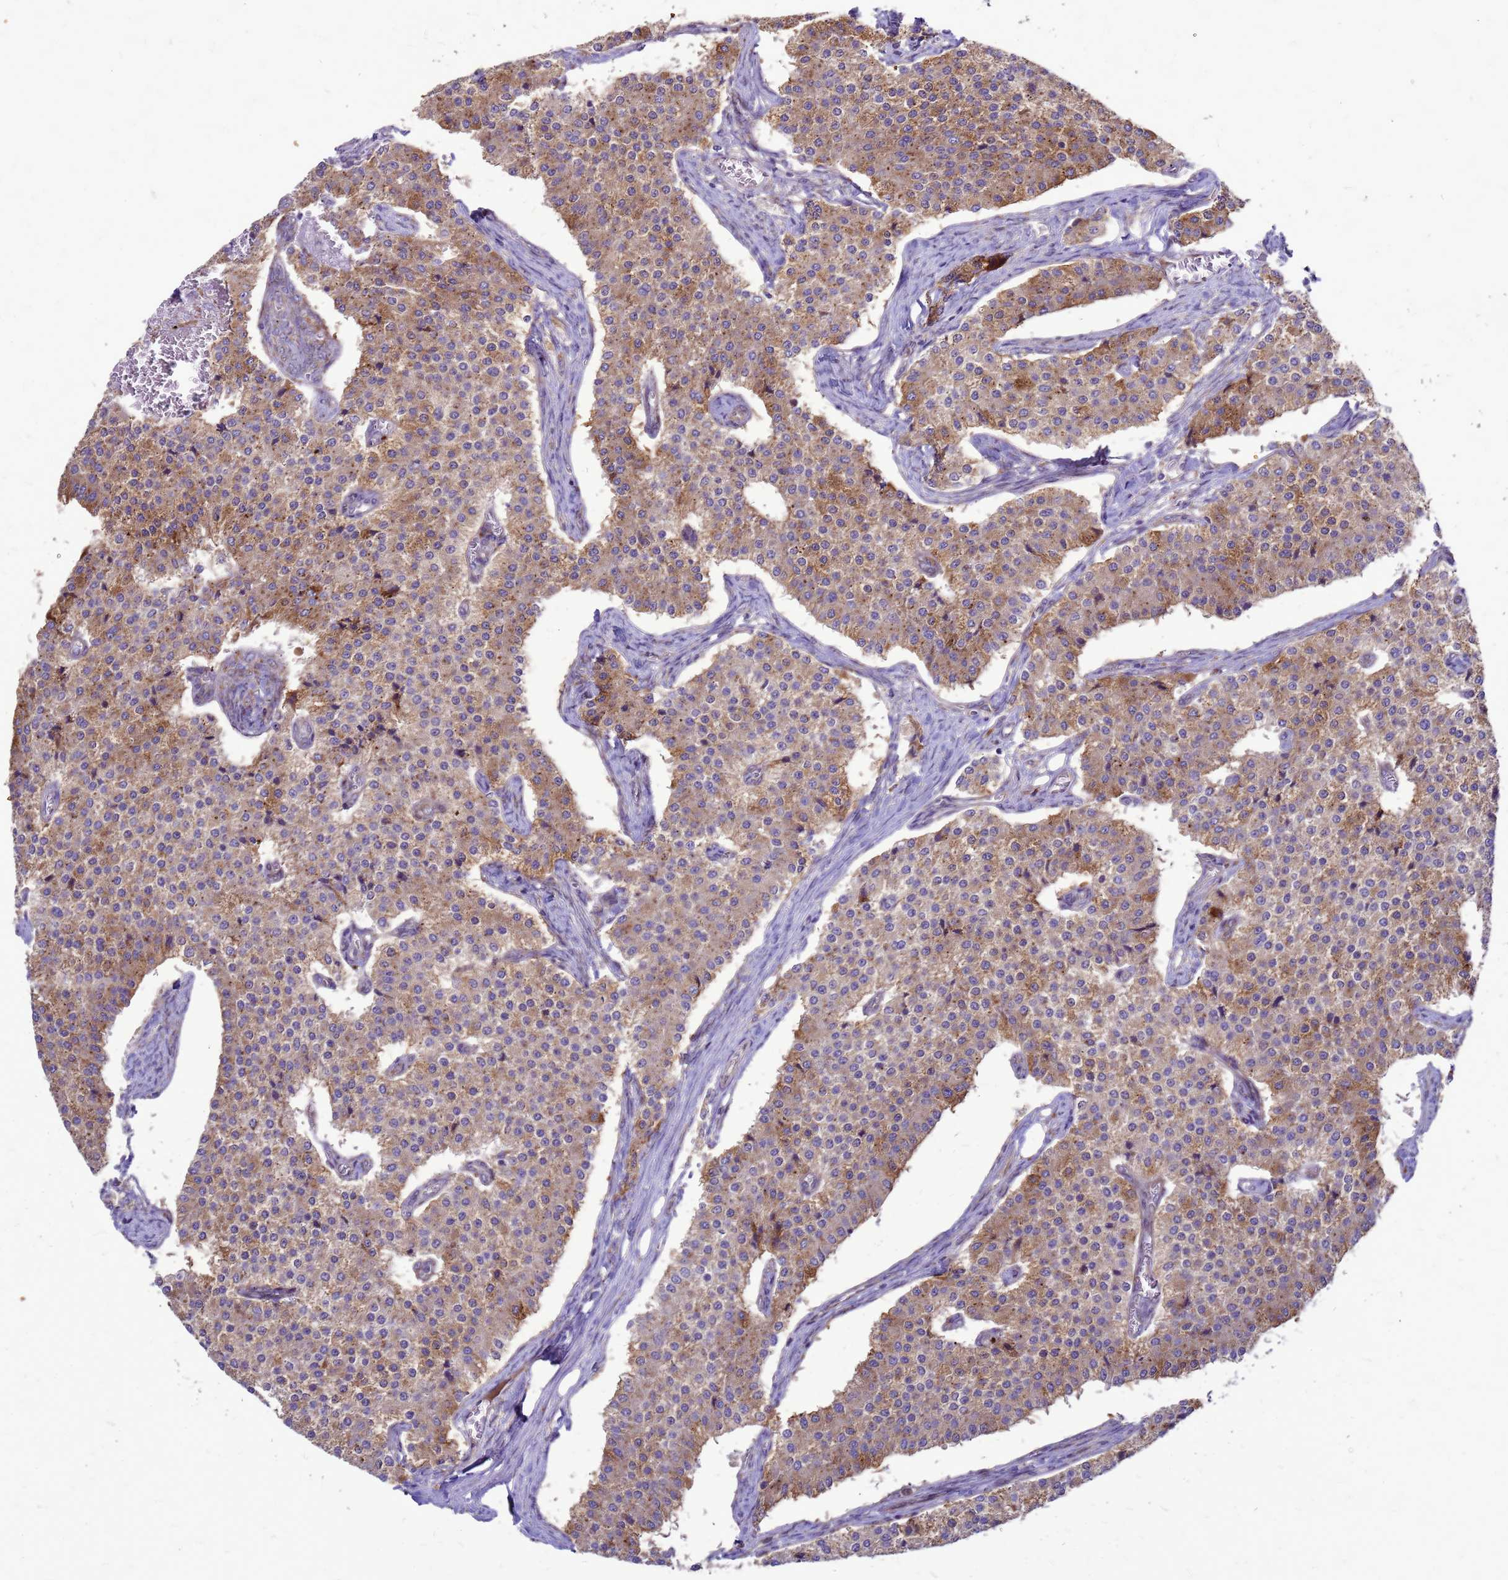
{"staining": {"intensity": "moderate", "quantity": ">75%", "location": "cytoplasmic/membranous"}, "tissue": "carcinoid", "cell_type": "Tumor cells", "image_type": "cancer", "snomed": [{"axis": "morphology", "description": "Carcinoid, malignant, NOS"}, {"axis": "topography", "description": "Colon"}], "caption": "An image of human carcinoid (malignant) stained for a protein displays moderate cytoplasmic/membranous brown staining in tumor cells.", "gene": "FSTL4", "patient": {"sex": "female", "age": 52}}